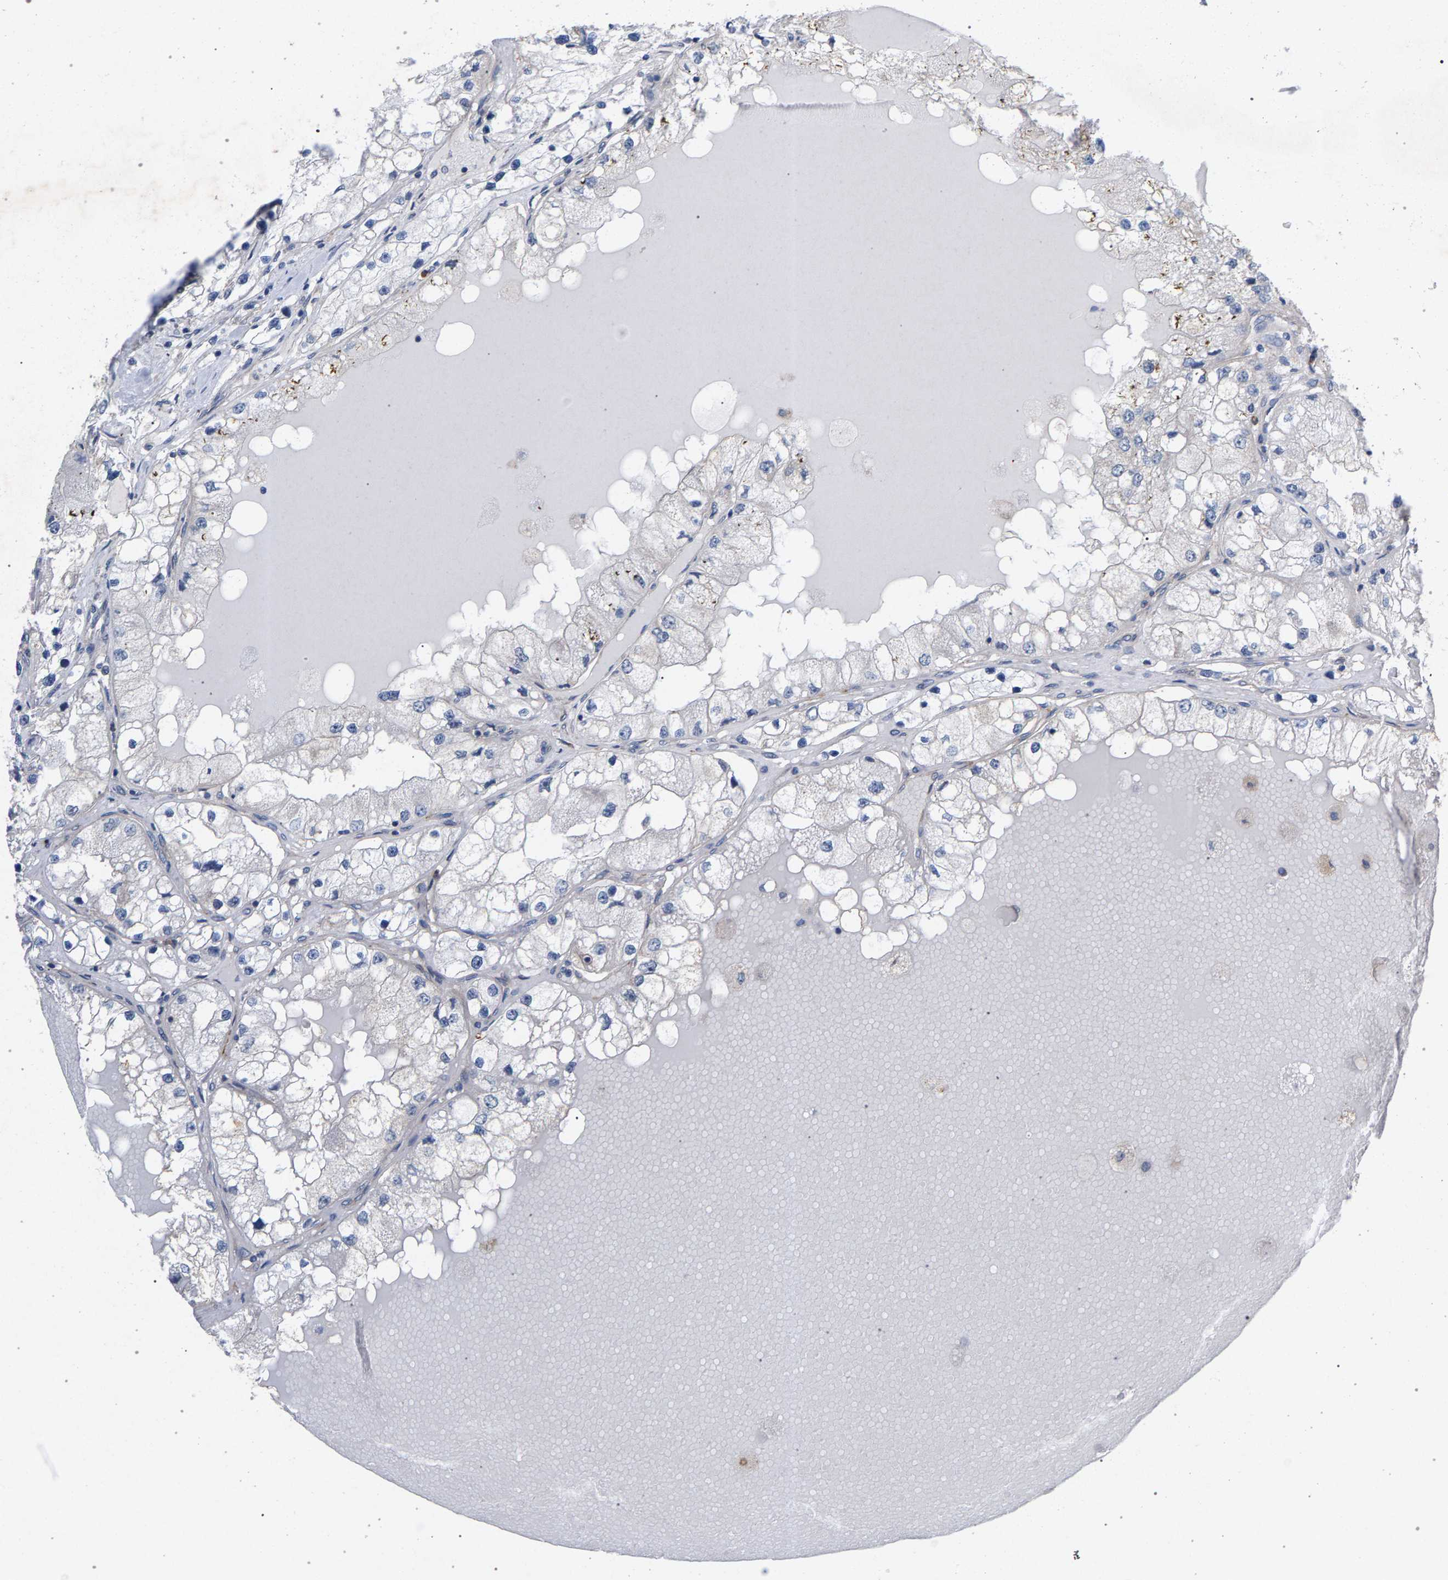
{"staining": {"intensity": "negative", "quantity": "none", "location": "none"}, "tissue": "renal cancer", "cell_type": "Tumor cells", "image_type": "cancer", "snomed": [{"axis": "morphology", "description": "Adenocarcinoma, NOS"}, {"axis": "topography", "description": "Kidney"}], "caption": "This is an immunohistochemistry micrograph of renal adenocarcinoma. There is no expression in tumor cells.", "gene": "MAMDC2", "patient": {"sex": "male", "age": 68}}